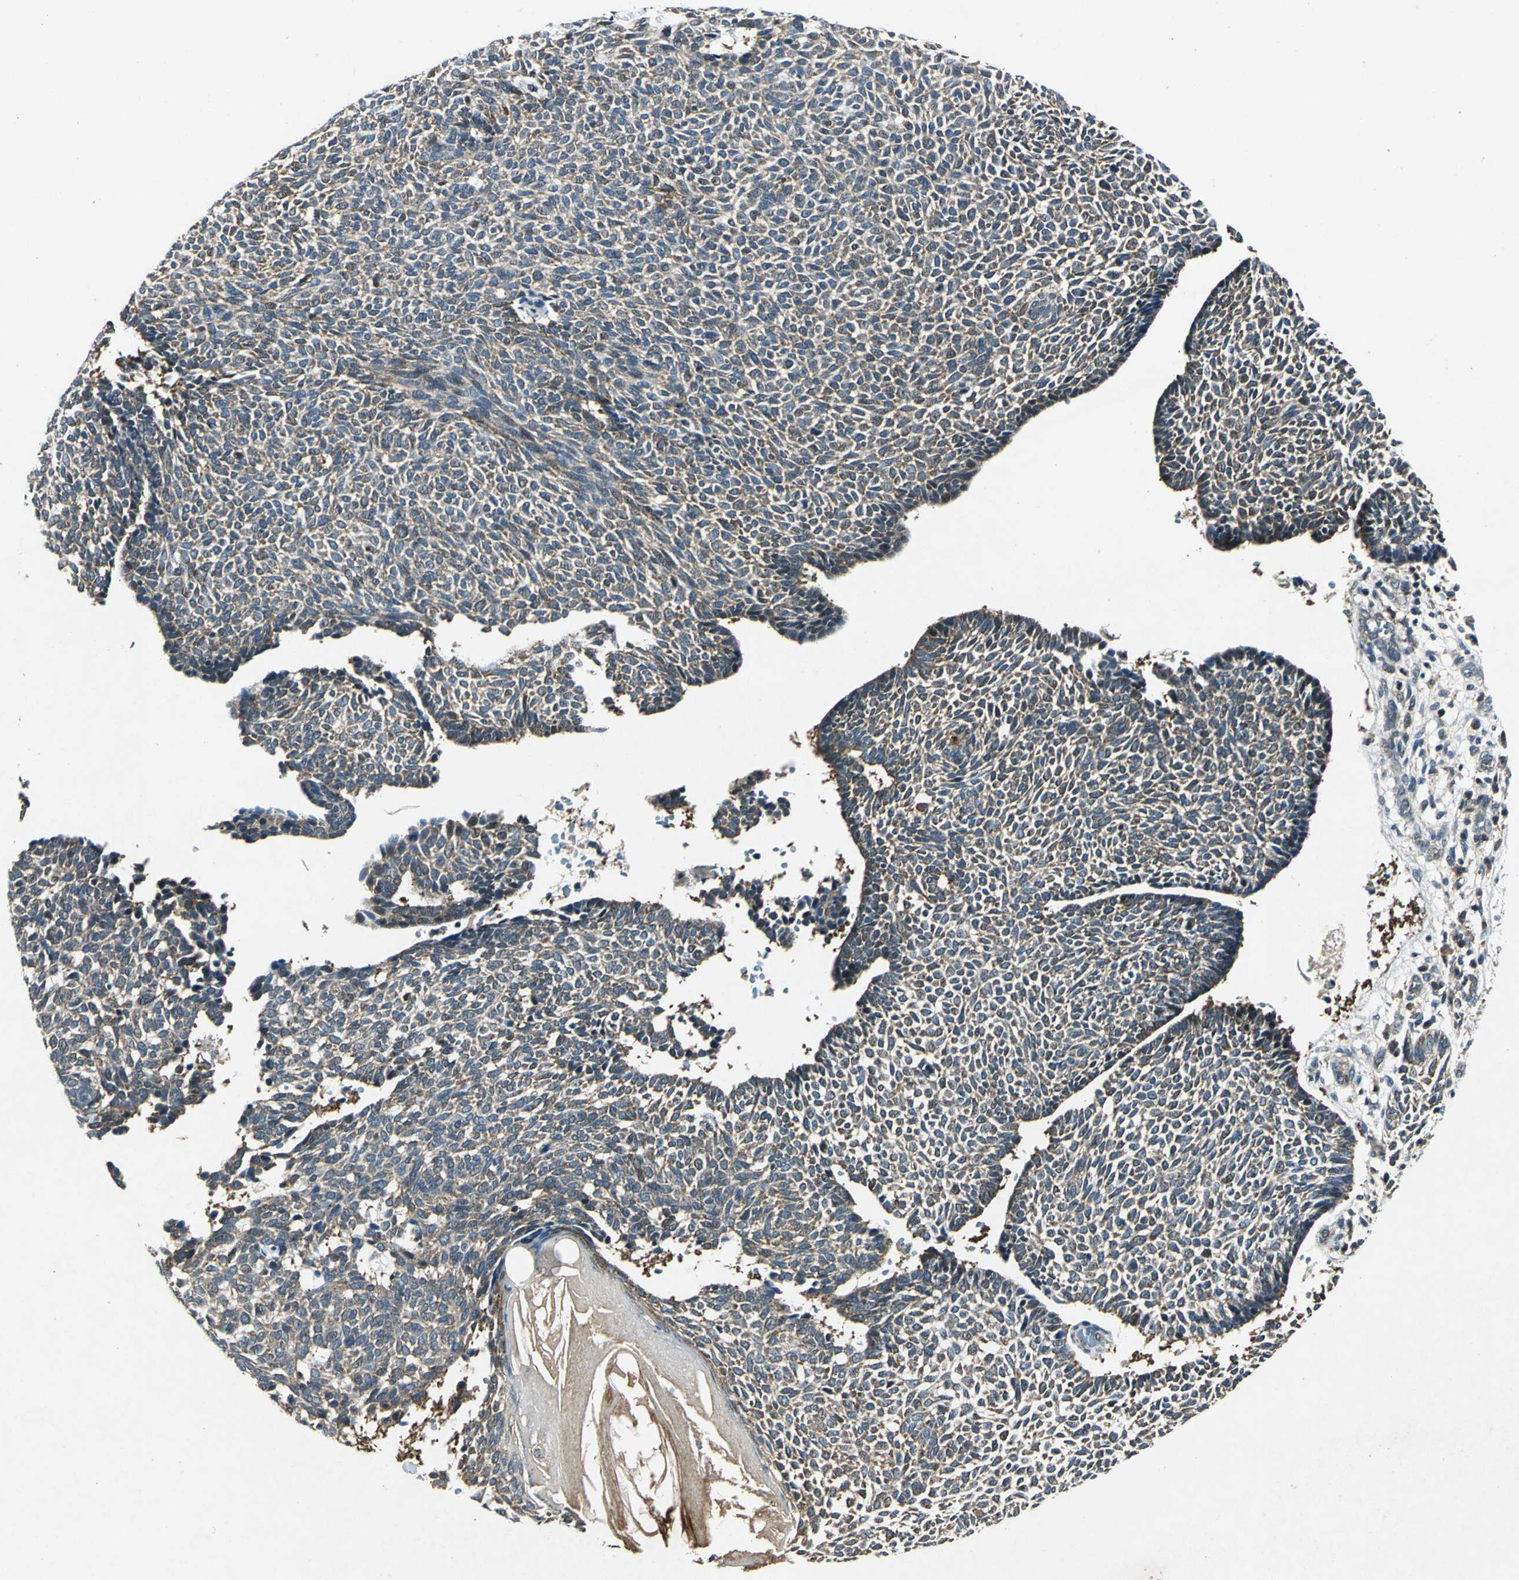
{"staining": {"intensity": "weak", "quantity": ">75%", "location": "cytoplasmic/membranous"}, "tissue": "skin cancer", "cell_type": "Tumor cells", "image_type": "cancer", "snomed": [{"axis": "morphology", "description": "Normal tissue, NOS"}, {"axis": "morphology", "description": "Basal cell carcinoma"}, {"axis": "topography", "description": "Skin"}], "caption": "Human skin basal cell carcinoma stained with a protein marker exhibits weak staining in tumor cells.", "gene": "AHSA1", "patient": {"sex": "male", "age": 87}}